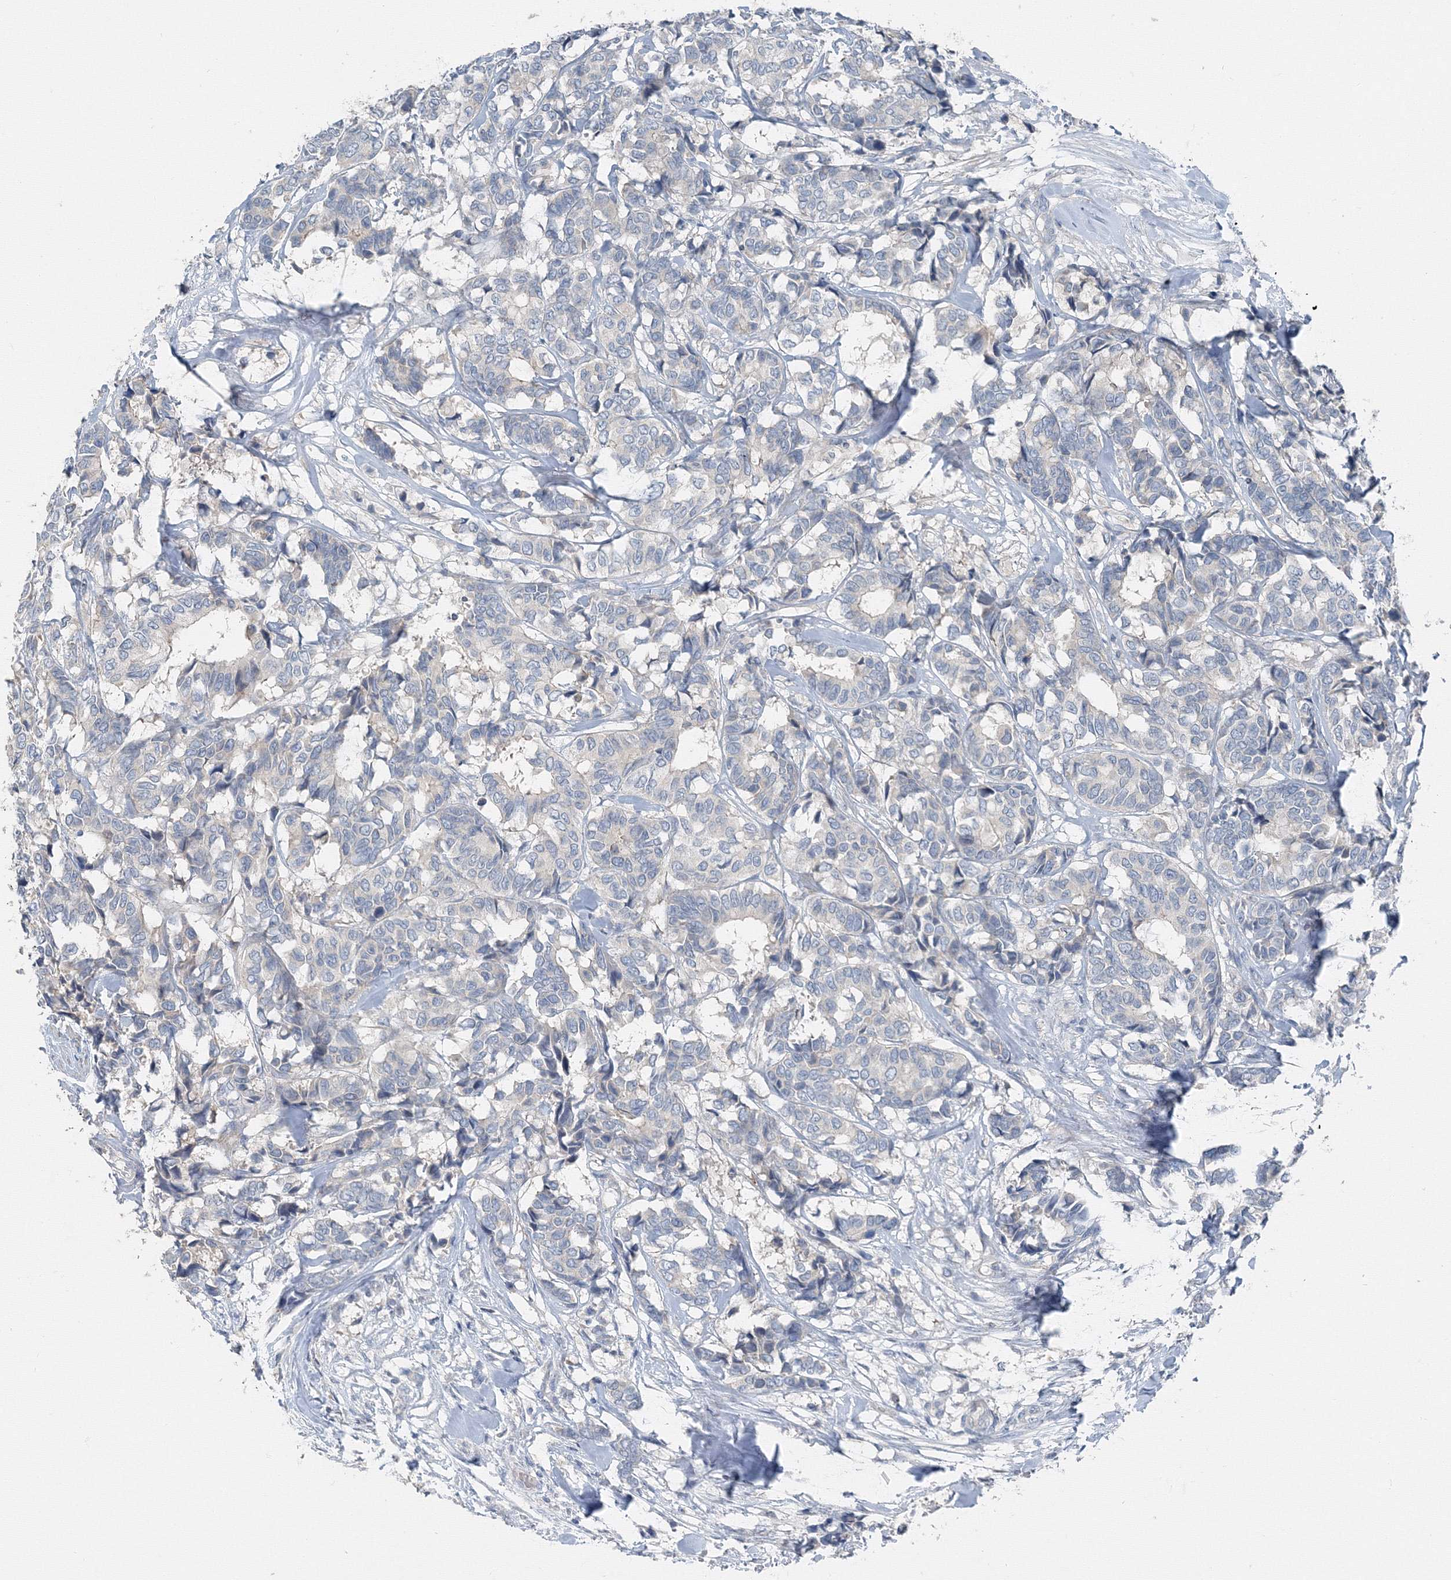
{"staining": {"intensity": "negative", "quantity": "none", "location": "none"}, "tissue": "breast cancer", "cell_type": "Tumor cells", "image_type": "cancer", "snomed": [{"axis": "morphology", "description": "Duct carcinoma"}, {"axis": "topography", "description": "Breast"}], "caption": "Protein analysis of breast cancer exhibits no significant expression in tumor cells. Nuclei are stained in blue.", "gene": "AASDH", "patient": {"sex": "female", "age": 87}}